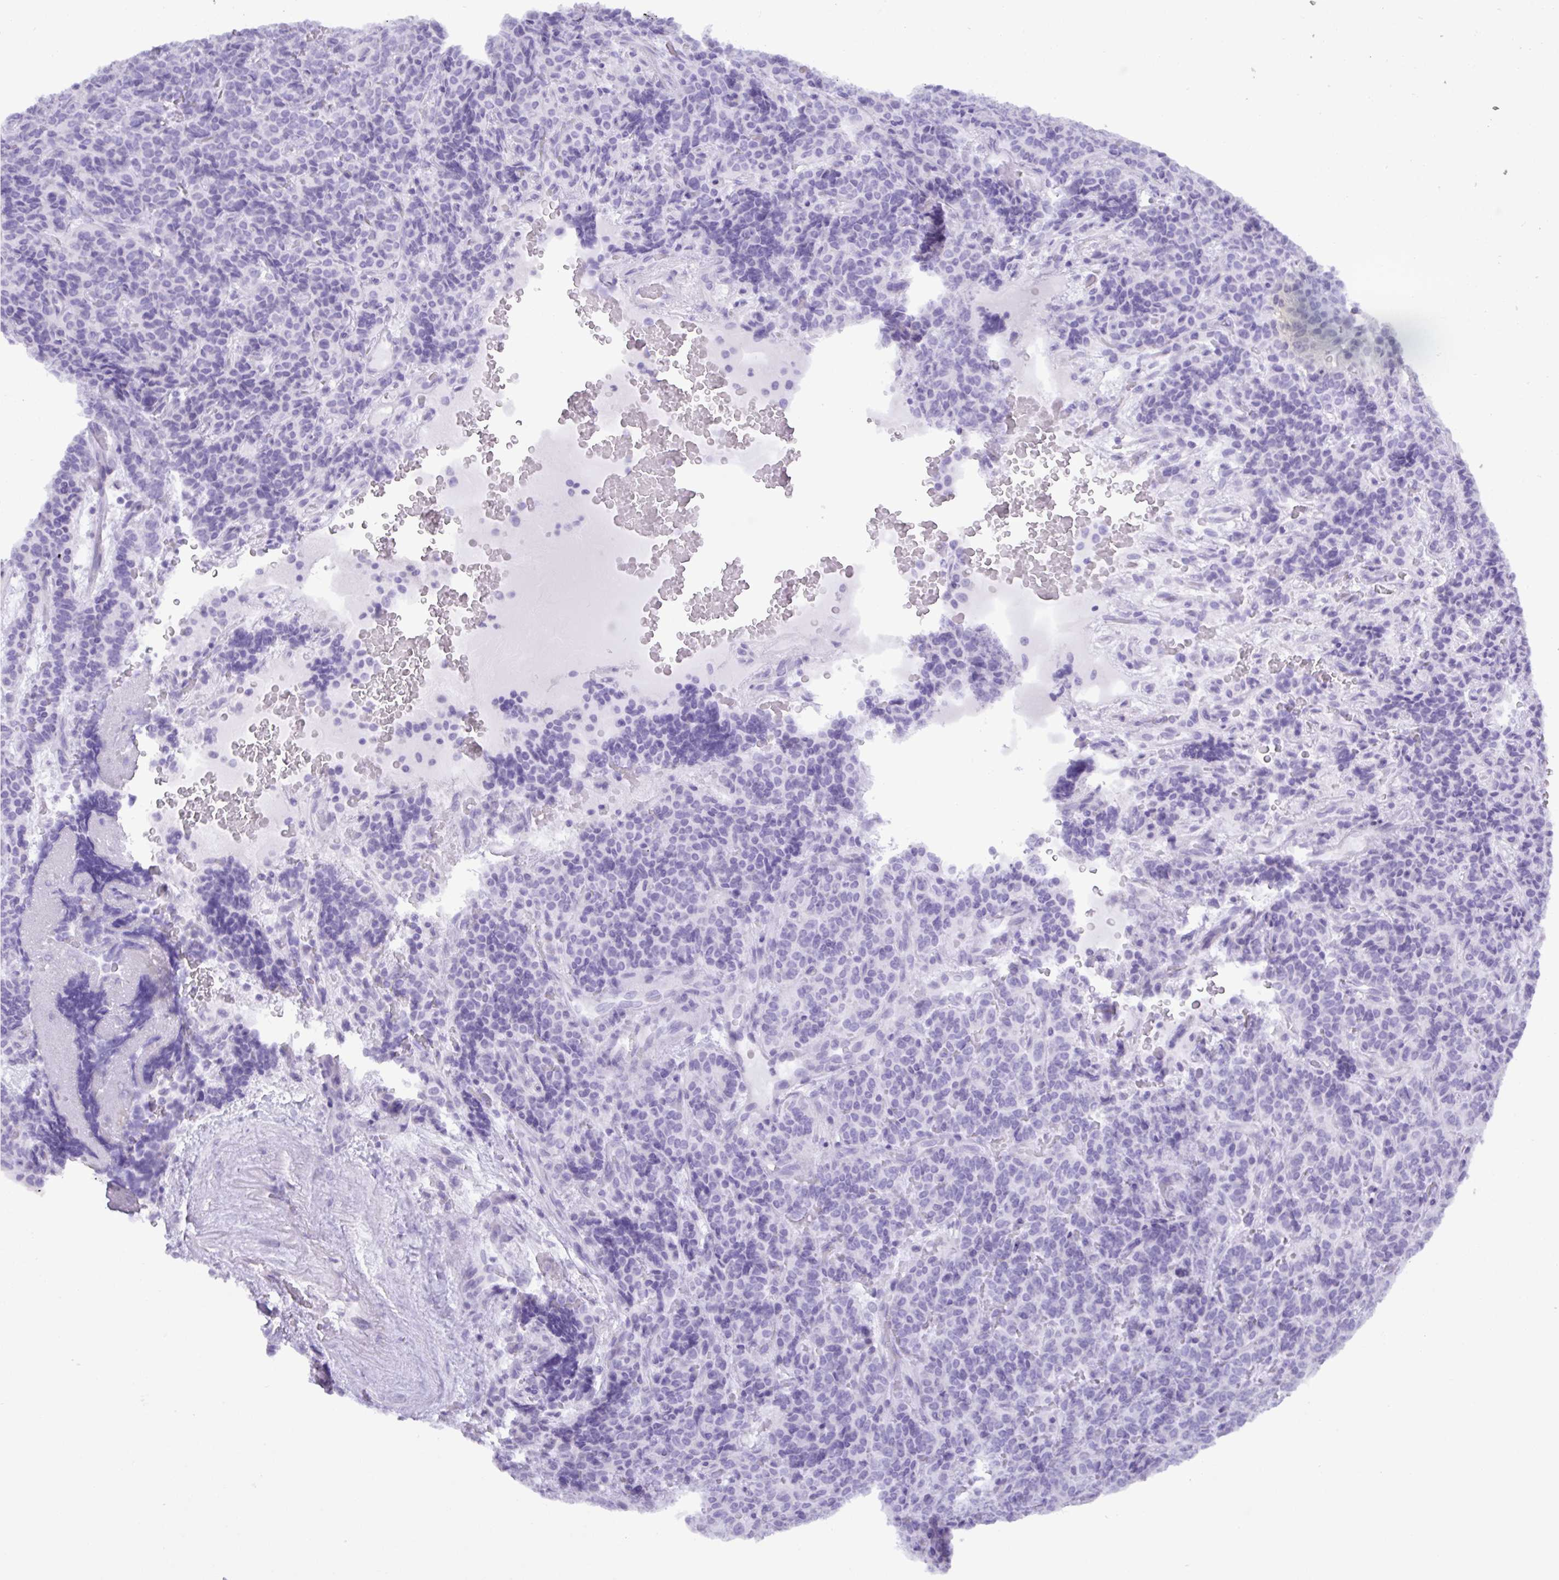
{"staining": {"intensity": "negative", "quantity": "none", "location": "none"}, "tissue": "carcinoid", "cell_type": "Tumor cells", "image_type": "cancer", "snomed": [{"axis": "morphology", "description": "Carcinoid, malignant, NOS"}, {"axis": "topography", "description": "Pancreas"}], "caption": "DAB (3,3'-diaminobenzidine) immunohistochemical staining of carcinoid reveals no significant expression in tumor cells.", "gene": "C4orf33", "patient": {"sex": "male", "age": 36}}